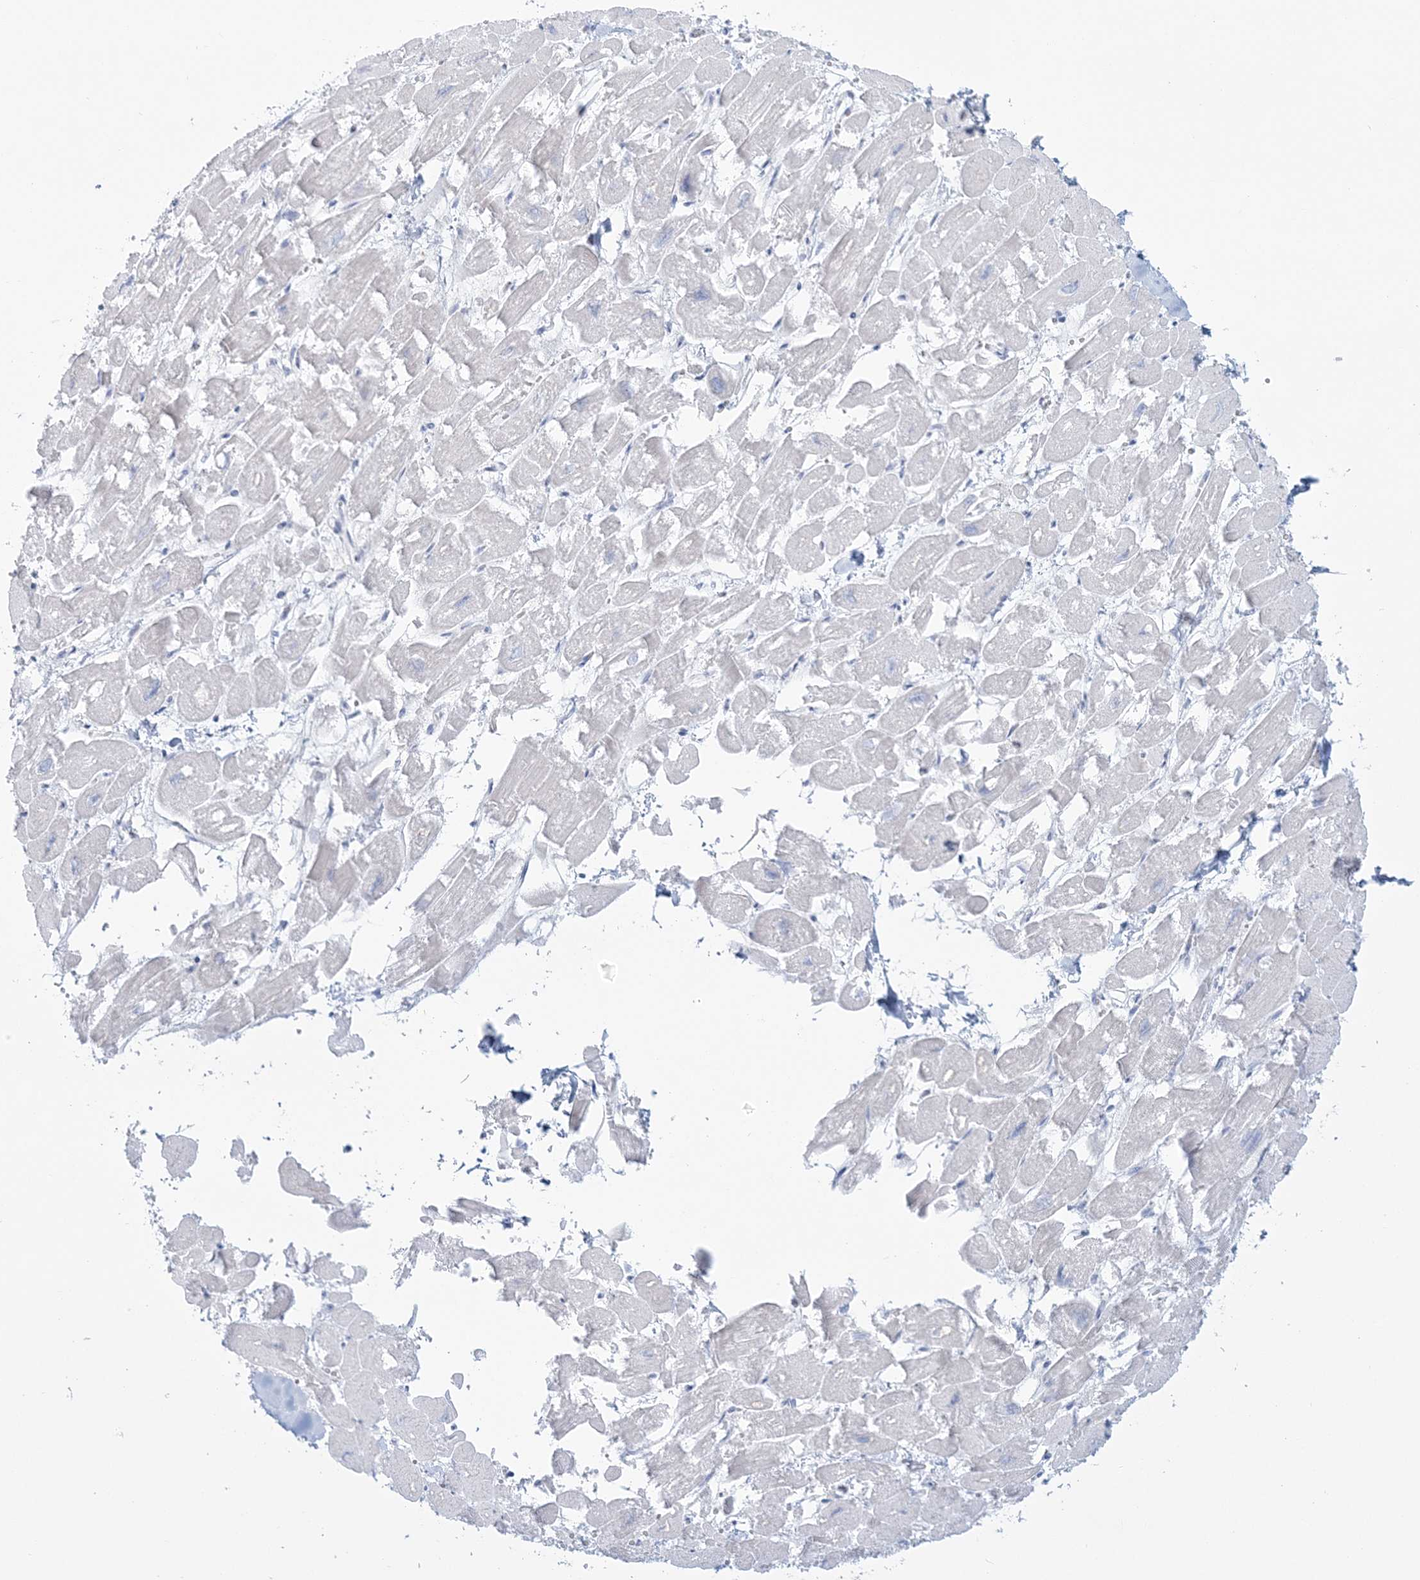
{"staining": {"intensity": "weak", "quantity": "<25%", "location": "cytoplasmic/membranous"}, "tissue": "heart muscle", "cell_type": "Cardiomyocytes", "image_type": "normal", "snomed": [{"axis": "morphology", "description": "Normal tissue, NOS"}, {"axis": "topography", "description": "Heart"}], "caption": "An immunohistochemistry (IHC) image of normal heart muscle is shown. There is no staining in cardiomyocytes of heart muscle. (DAB immunohistochemistry (IHC) with hematoxylin counter stain).", "gene": "ADGB", "patient": {"sex": "male", "age": 54}}